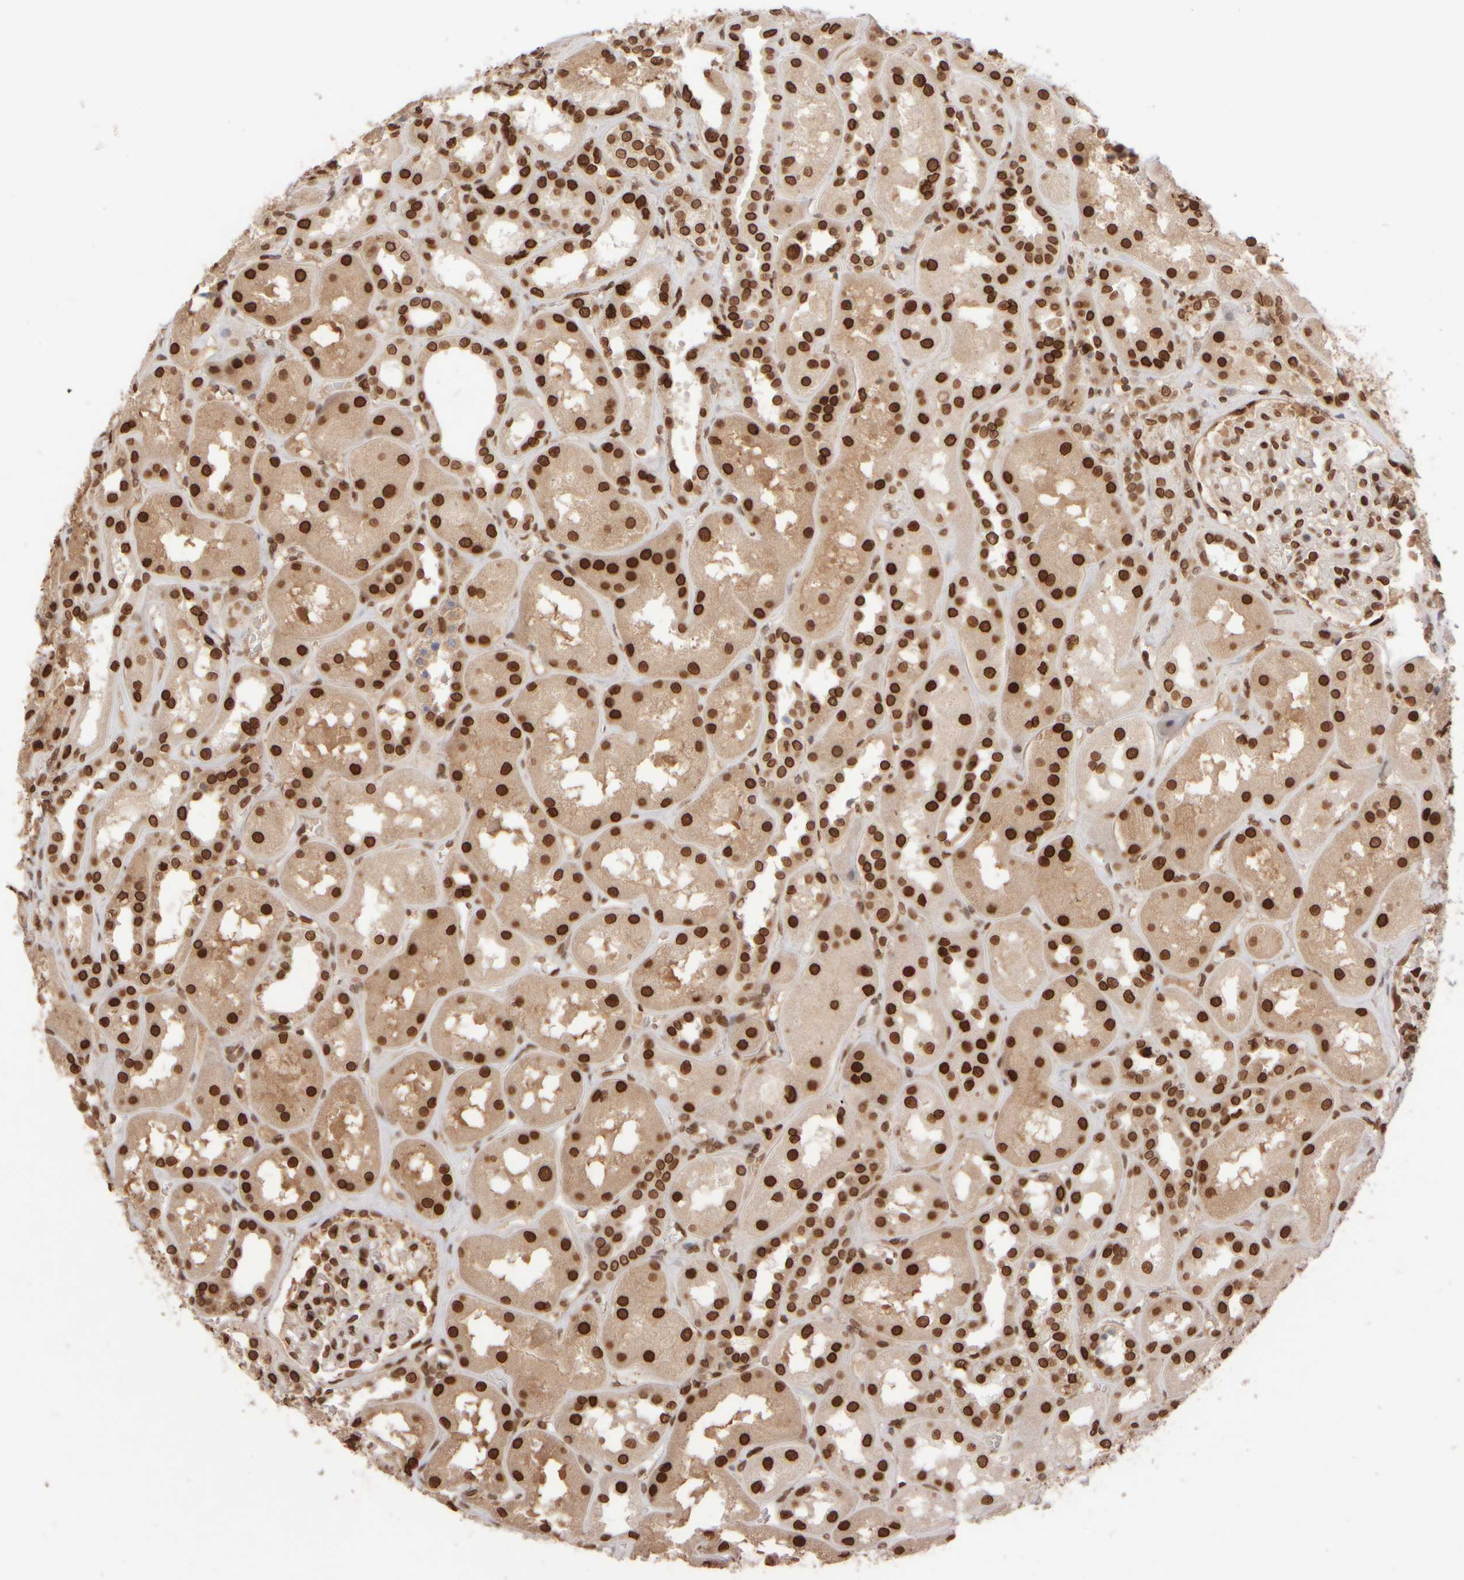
{"staining": {"intensity": "strong", "quantity": ">75%", "location": "cytoplasmic/membranous,nuclear"}, "tissue": "kidney", "cell_type": "Cells in glomeruli", "image_type": "normal", "snomed": [{"axis": "morphology", "description": "Normal tissue, NOS"}, {"axis": "topography", "description": "Kidney"}], "caption": "DAB (3,3'-diaminobenzidine) immunohistochemical staining of unremarkable human kidney displays strong cytoplasmic/membranous,nuclear protein staining in about >75% of cells in glomeruli.", "gene": "ZC3HC1", "patient": {"sex": "male", "age": 70}}